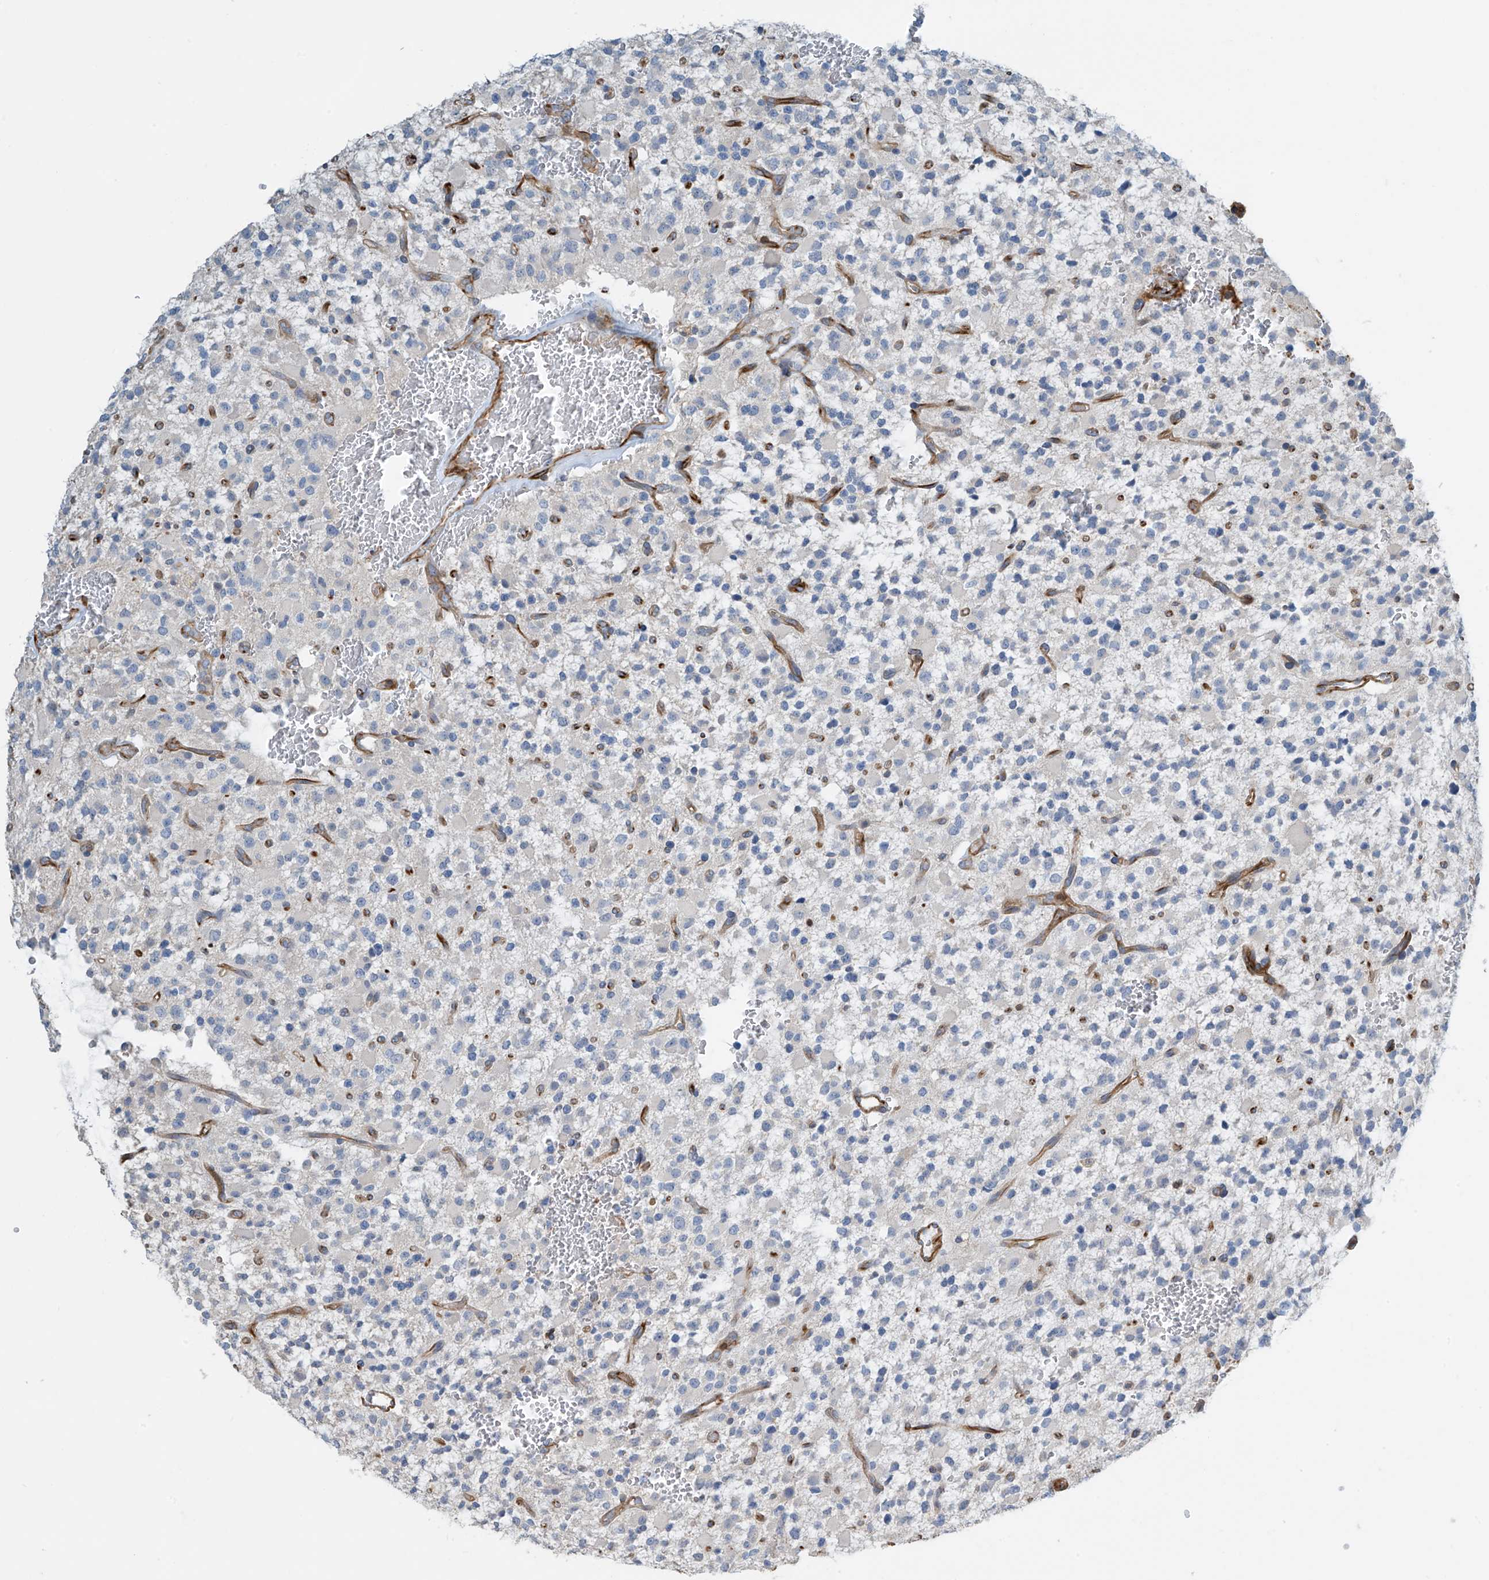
{"staining": {"intensity": "negative", "quantity": "none", "location": "none"}, "tissue": "glioma", "cell_type": "Tumor cells", "image_type": "cancer", "snomed": [{"axis": "morphology", "description": "Glioma, malignant, High grade"}, {"axis": "topography", "description": "Brain"}], "caption": "This is an immunohistochemistry (IHC) micrograph of malignant glioma (high-grade). There is no staining in tumor cells.", "gene": "SH3BGRL3", "patient": {"sex": "male", "age": 34}}